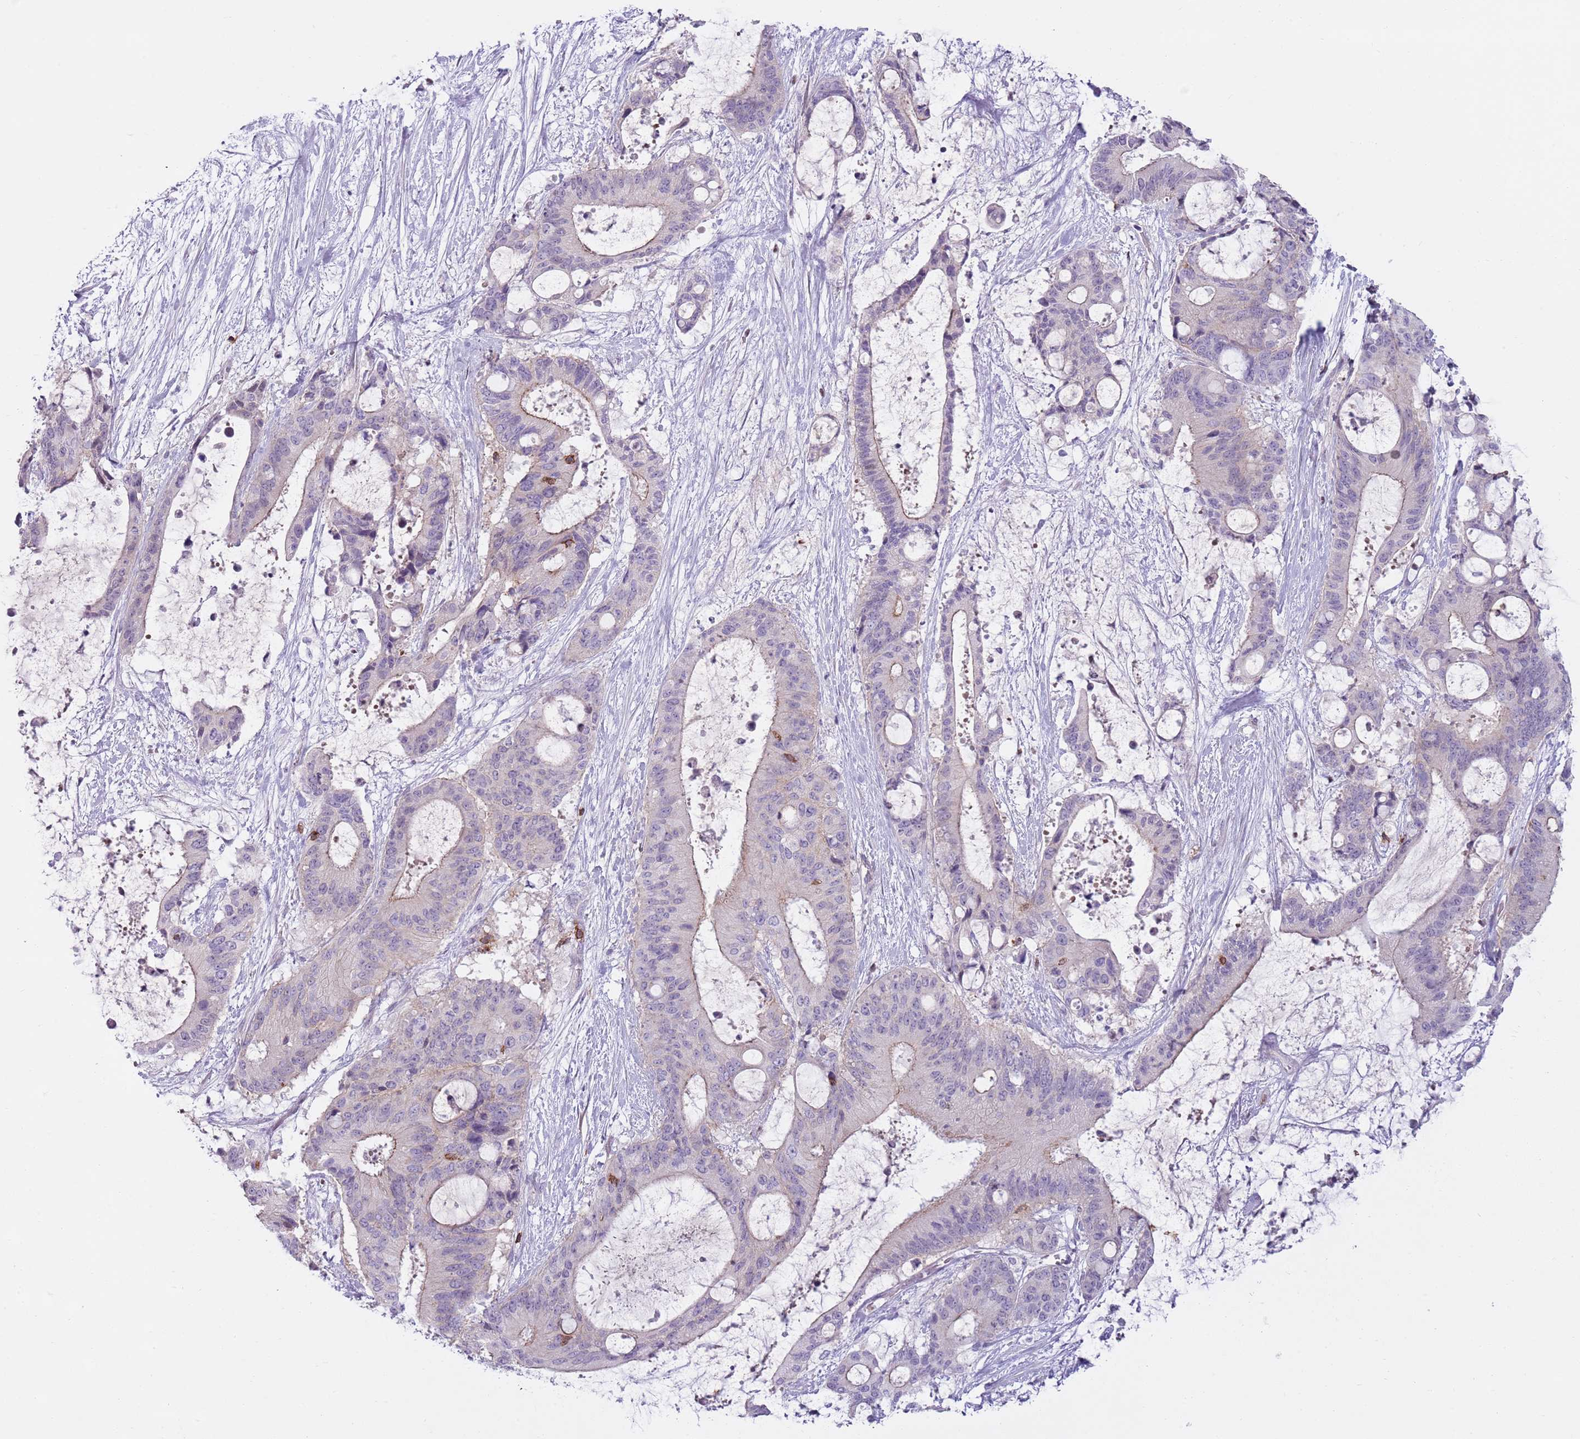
{"staining": {"intensity": "weak", "quantity": "25%-75%", "location": "cytoplasmic/membranous"}, "tissue": "liver cancer", "cell_type": "Tumor cells", "image_type": "cancer", "snomed": [{"axis": "morphology", "description": "Normal tissue, NOS"}, {"axis": "morphology", "description": "Cholangiocarcinoma"}, {"axis": "topography", "description": "Liver"}, {"axis": "topography", "description": "Peripheral nerve tissue"}], "caption": "Immunohistochemistry (DAB) staining of human liver cancer (cholangiocarcinoma) displays weak cytoplasmic/membranous protein staining in about 25%-75% of tumor cells. (DAB = brown stain, brightfield microscopy at high magnification).", "gene": "ZNF583", "patient": {"sex": "female", "age": 73}}